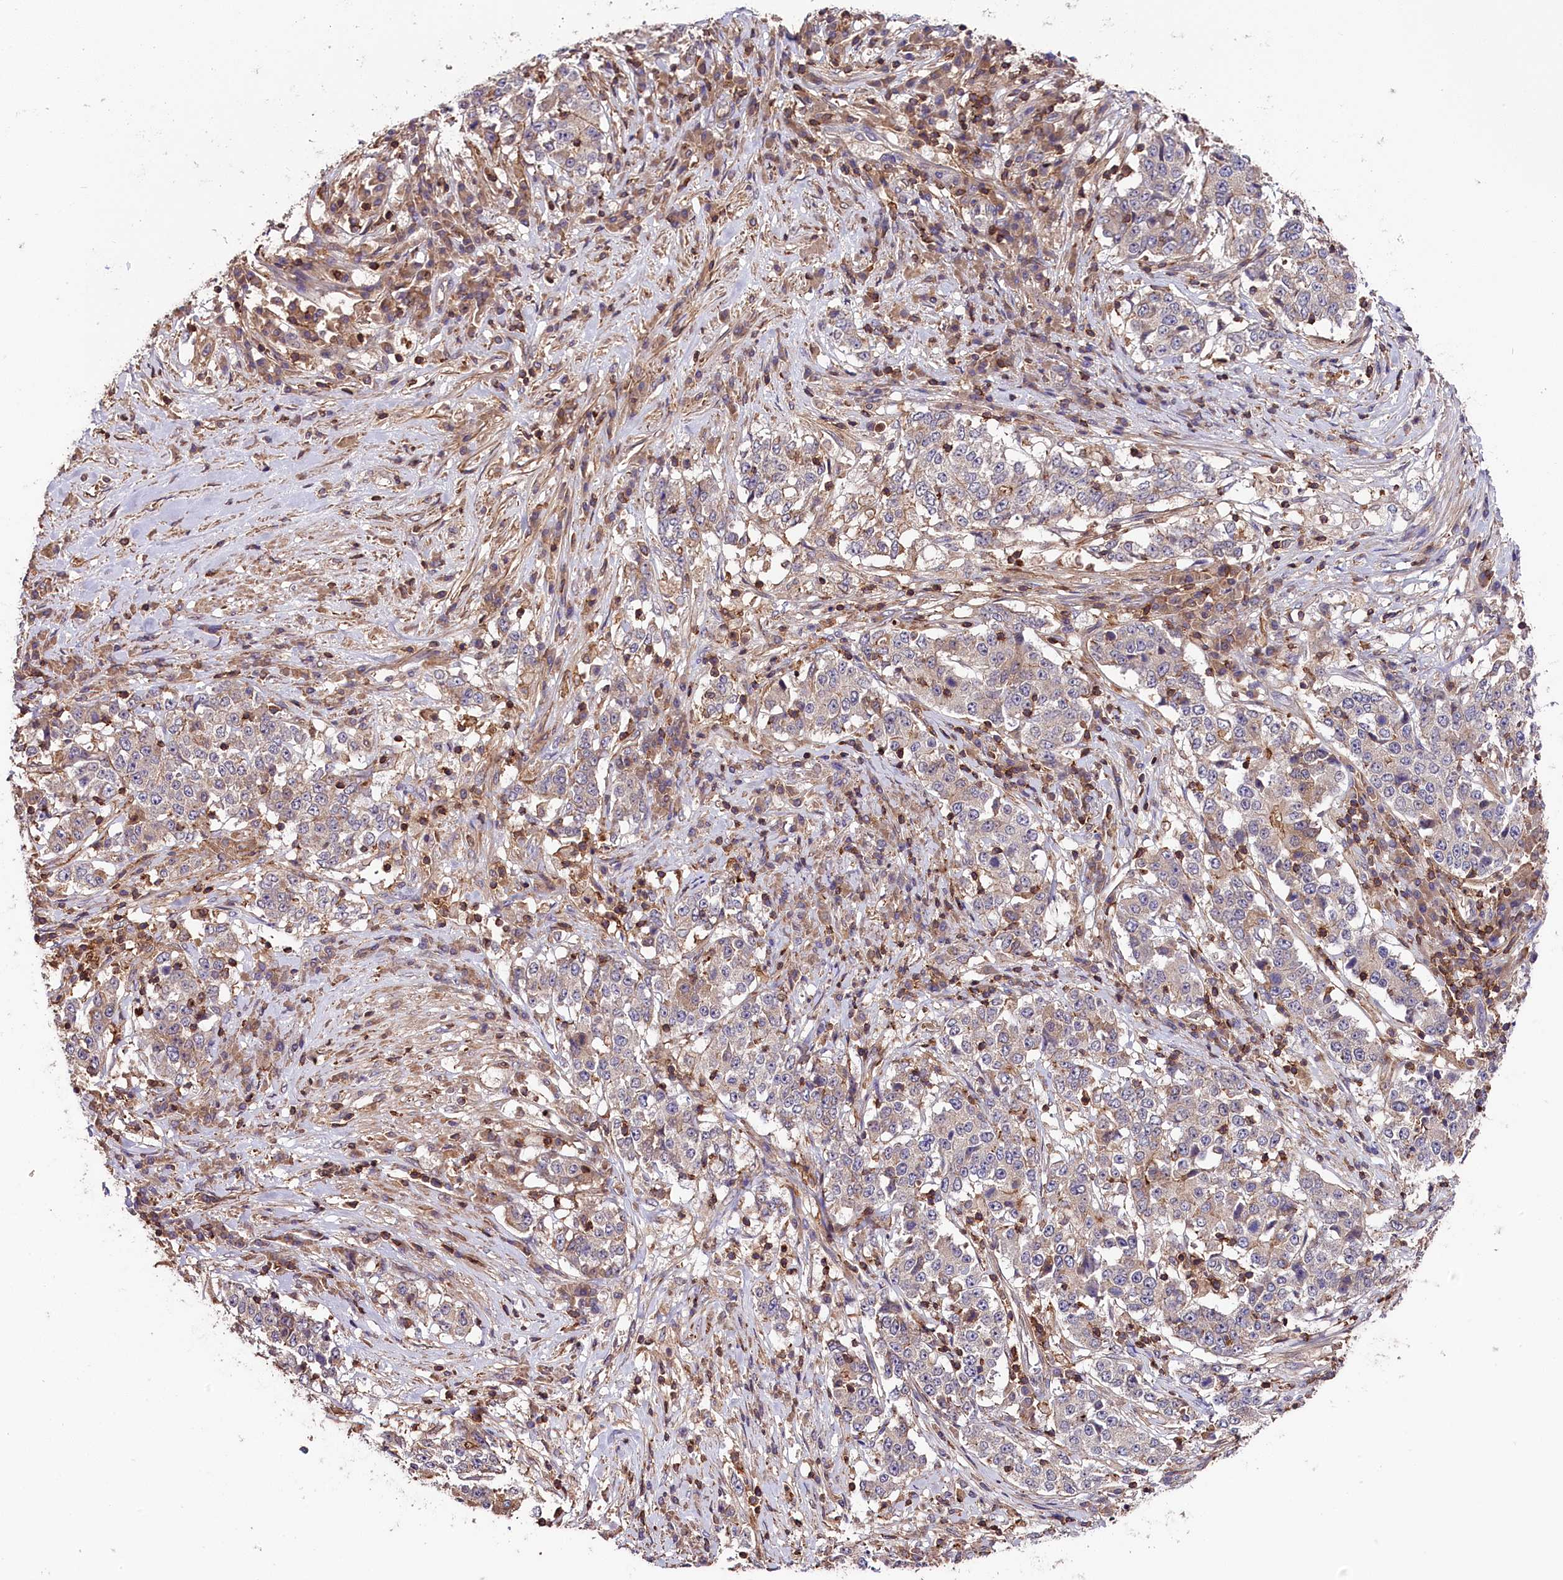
{"staining": {"intensity": "weak", "quantity": "<25%", "location": "cytoplasmic/membranous"}, "tissue": "stomach cancer", "cell_type": "Tumor cells", "image_type": "cancer", "snomed": [{"axis": "morphology", "description": "Adenocarcinoma, NOS"}, {"axis": "topography", "description": "Stomach"}], "caption": "A high-resolution image shows immunohistochemistry (IHC) staining of adenocarcinoma (stomach), which reveals no significant expression in tumor cells.", "gene": "SKIDA1", "patient": {"sex": "male", "age": 59}}